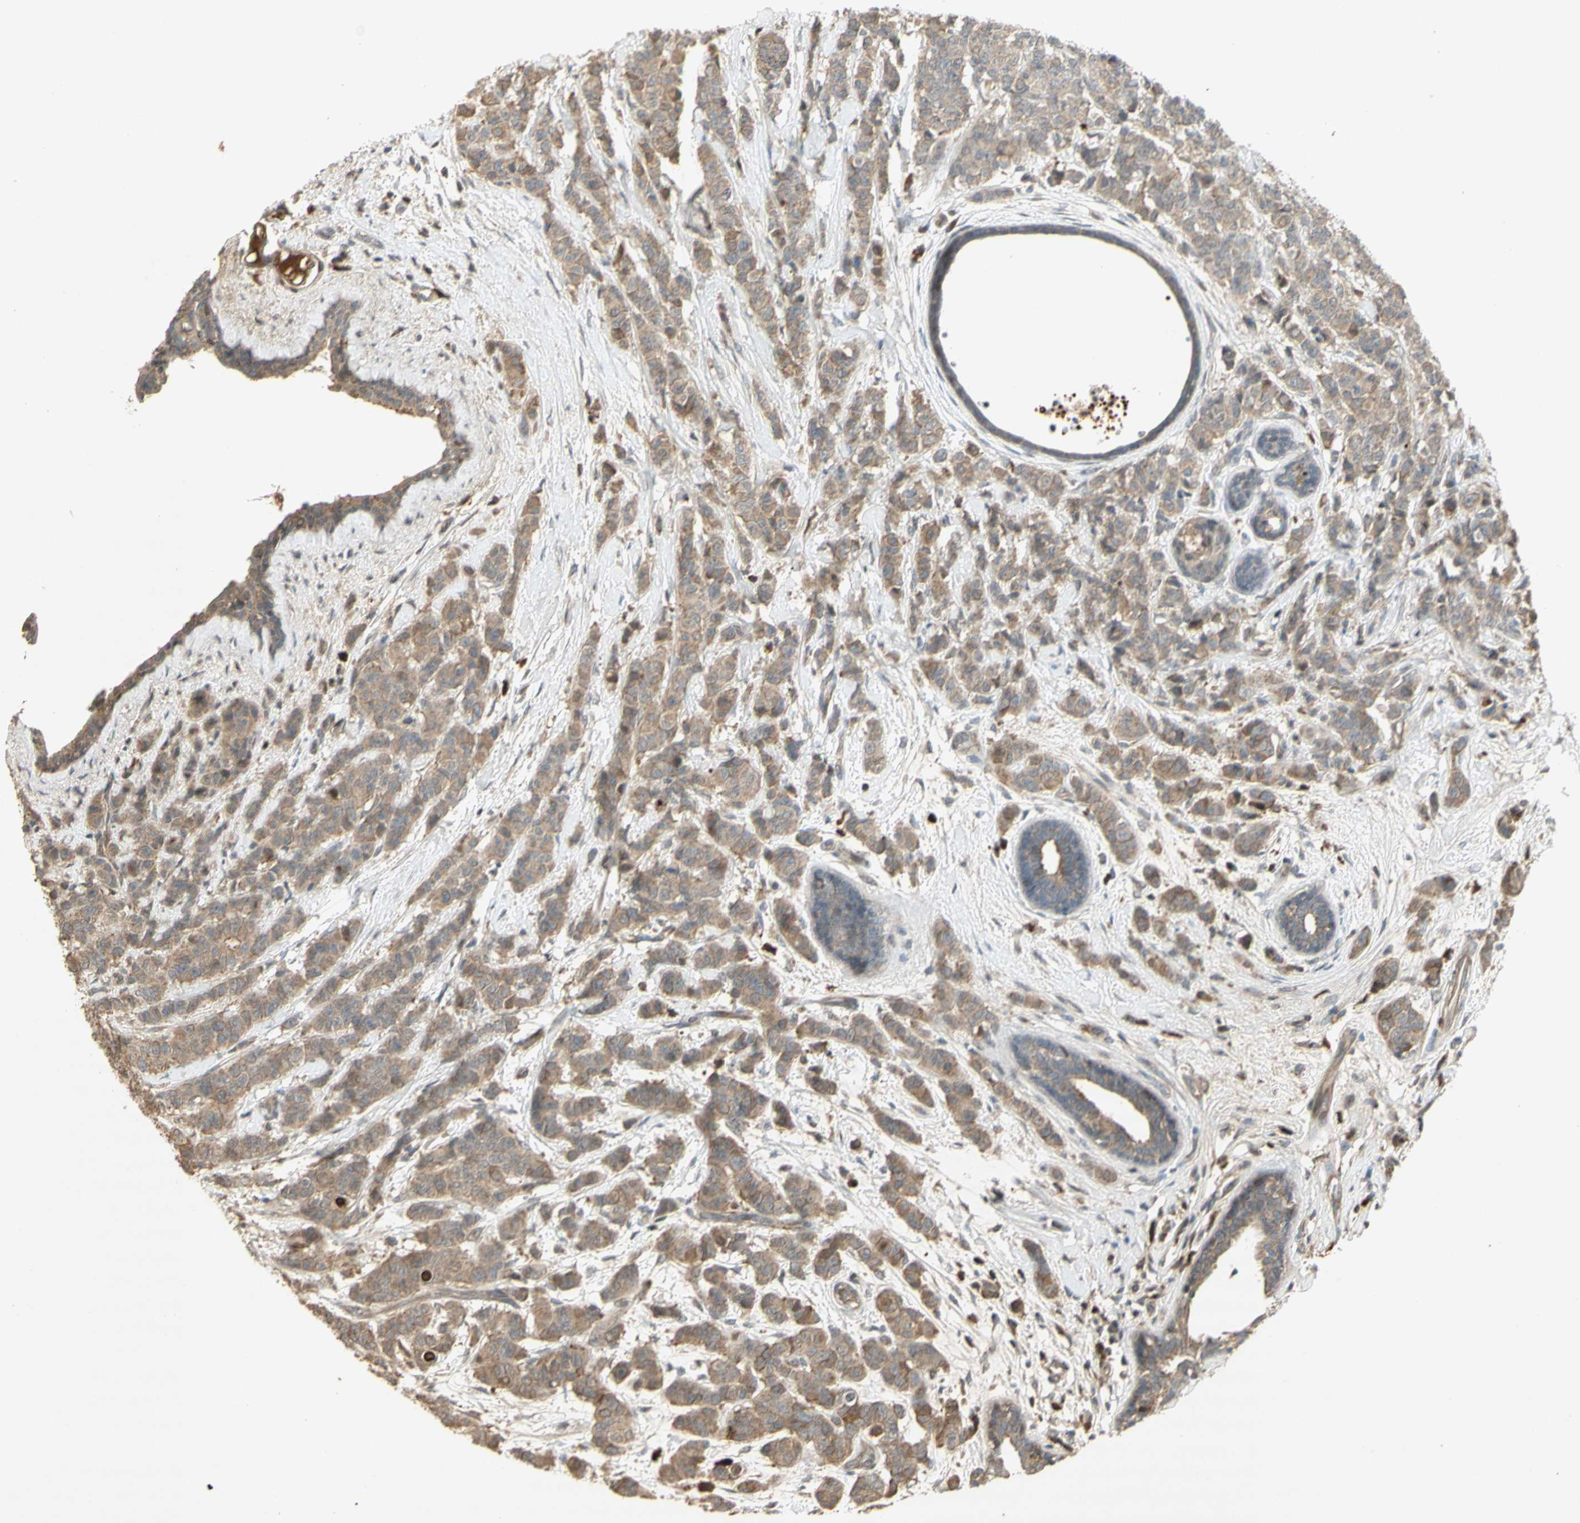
{"staining": {"intensity": "weak", "quantity": ">75%", "location": "cytoplasmic/membranous"}, "tissue": "breast cancer", "cell_type": "Tumor cells", "image_type": "cancer", "snomed": [{"axis": "morphology", "description": "Normal tissue, NOS"}, {"axis": "morphology", "description": "Duct carcinoma"}, {"axis": "topography", "description": "Breast"}], "caption": "High-power microscopy captured an IHC micrograph of breast cancer, revealing weak cytoplasmic/membranous staining in about >75% of tumor cells.", "gene": "NRG4", "patient": {"sex": "female", "age": 40}}